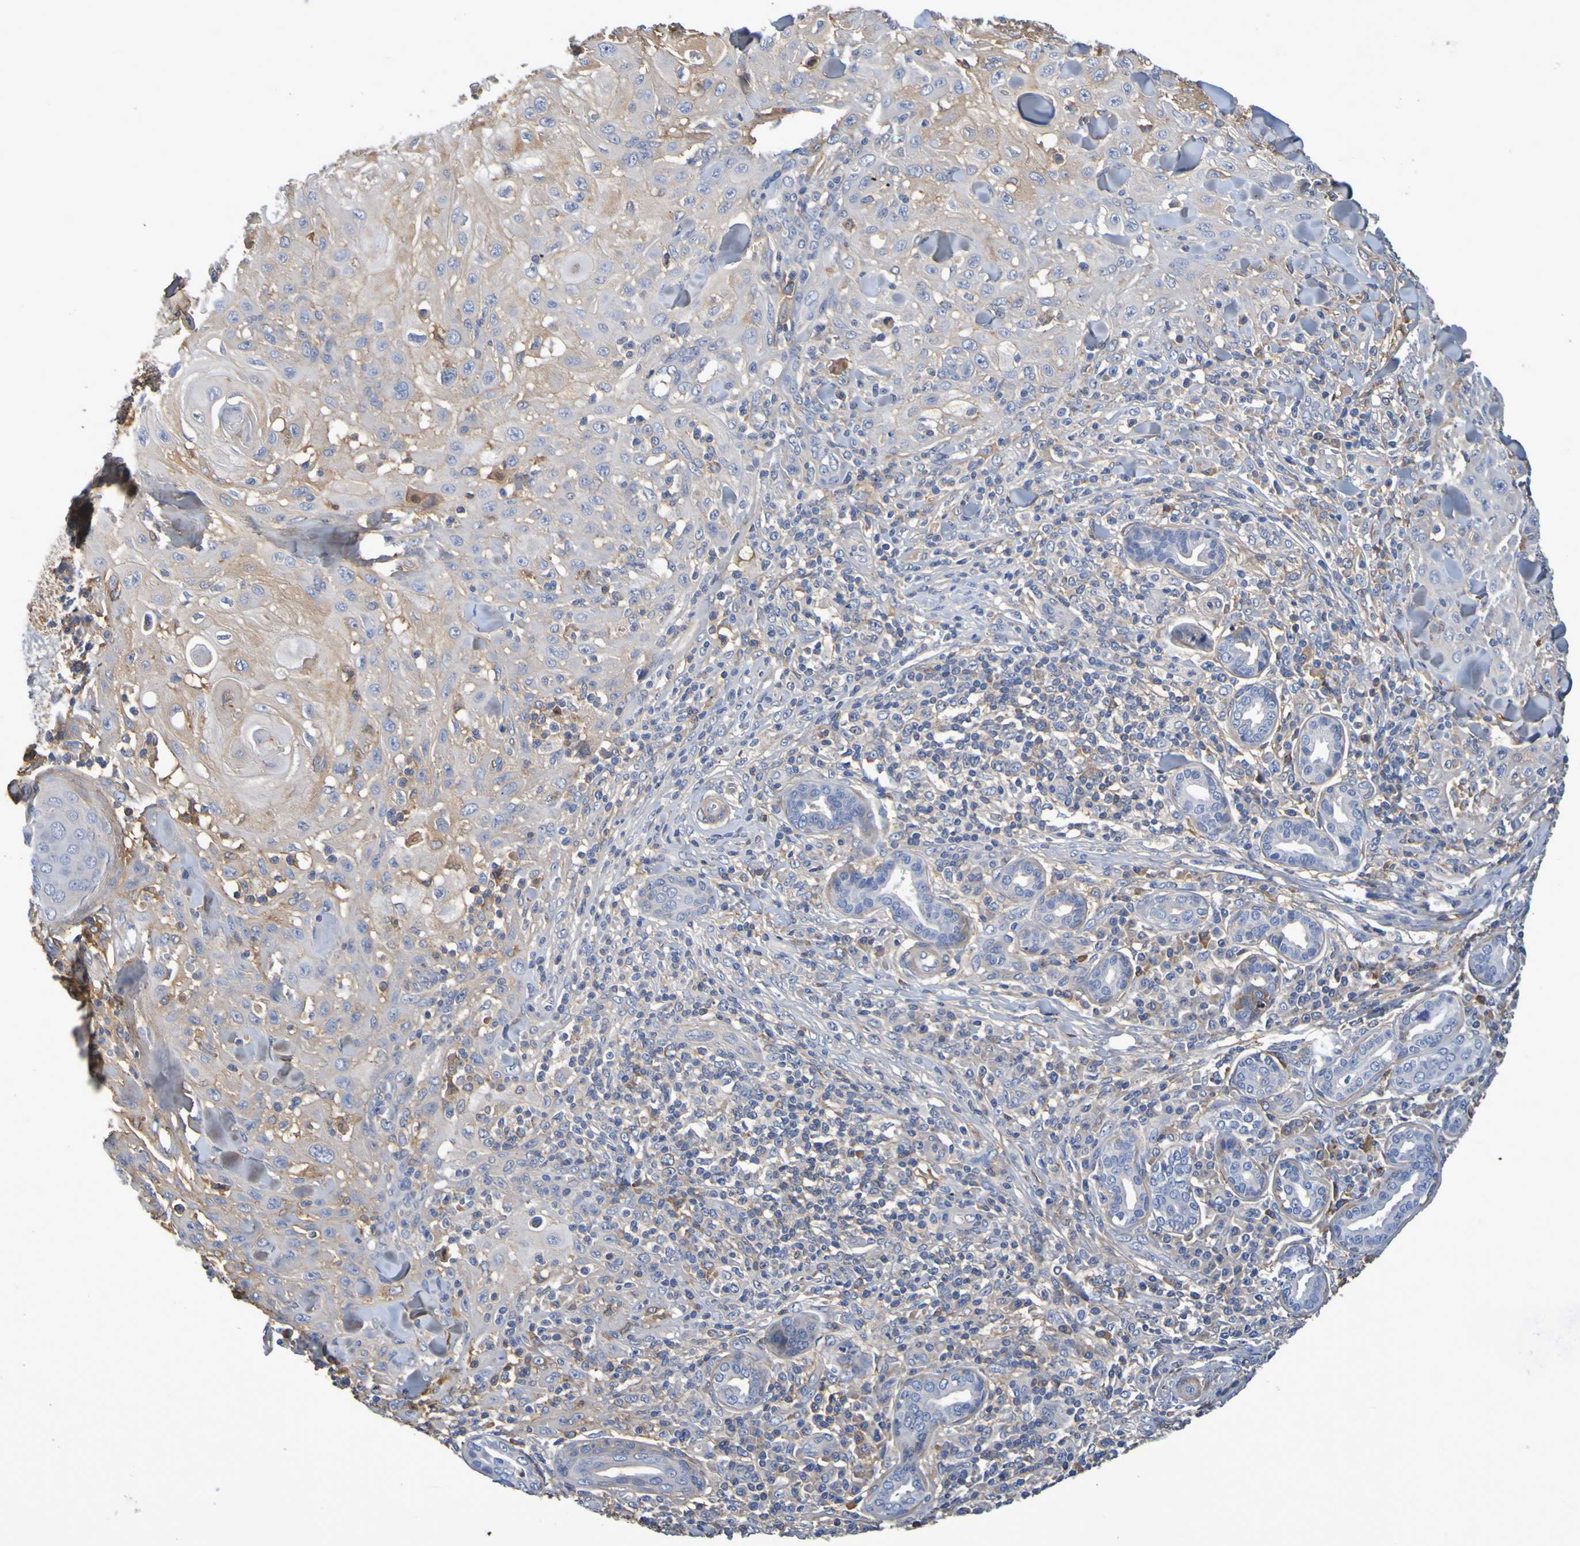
{"staining": {"intensity": "weak", "quantity": "<25%", "location": "cytoplasmic/membranous"}, "tissue": "skin cancer", "cell_type": "Tumor cells", "image_type": "cancer", "snomed": [{"axis": "morphology", "description": "Squamous cell carcinoma, NOS"}, {"axis": "topography", "description": "Skin"}], "caption": "This is a photomicrograph of immunohistochemistry staining of skin cancer, which shows no staining in tumor cells.", "gene": "GAB3", "patient": {"sex": "male", "age": 24}}